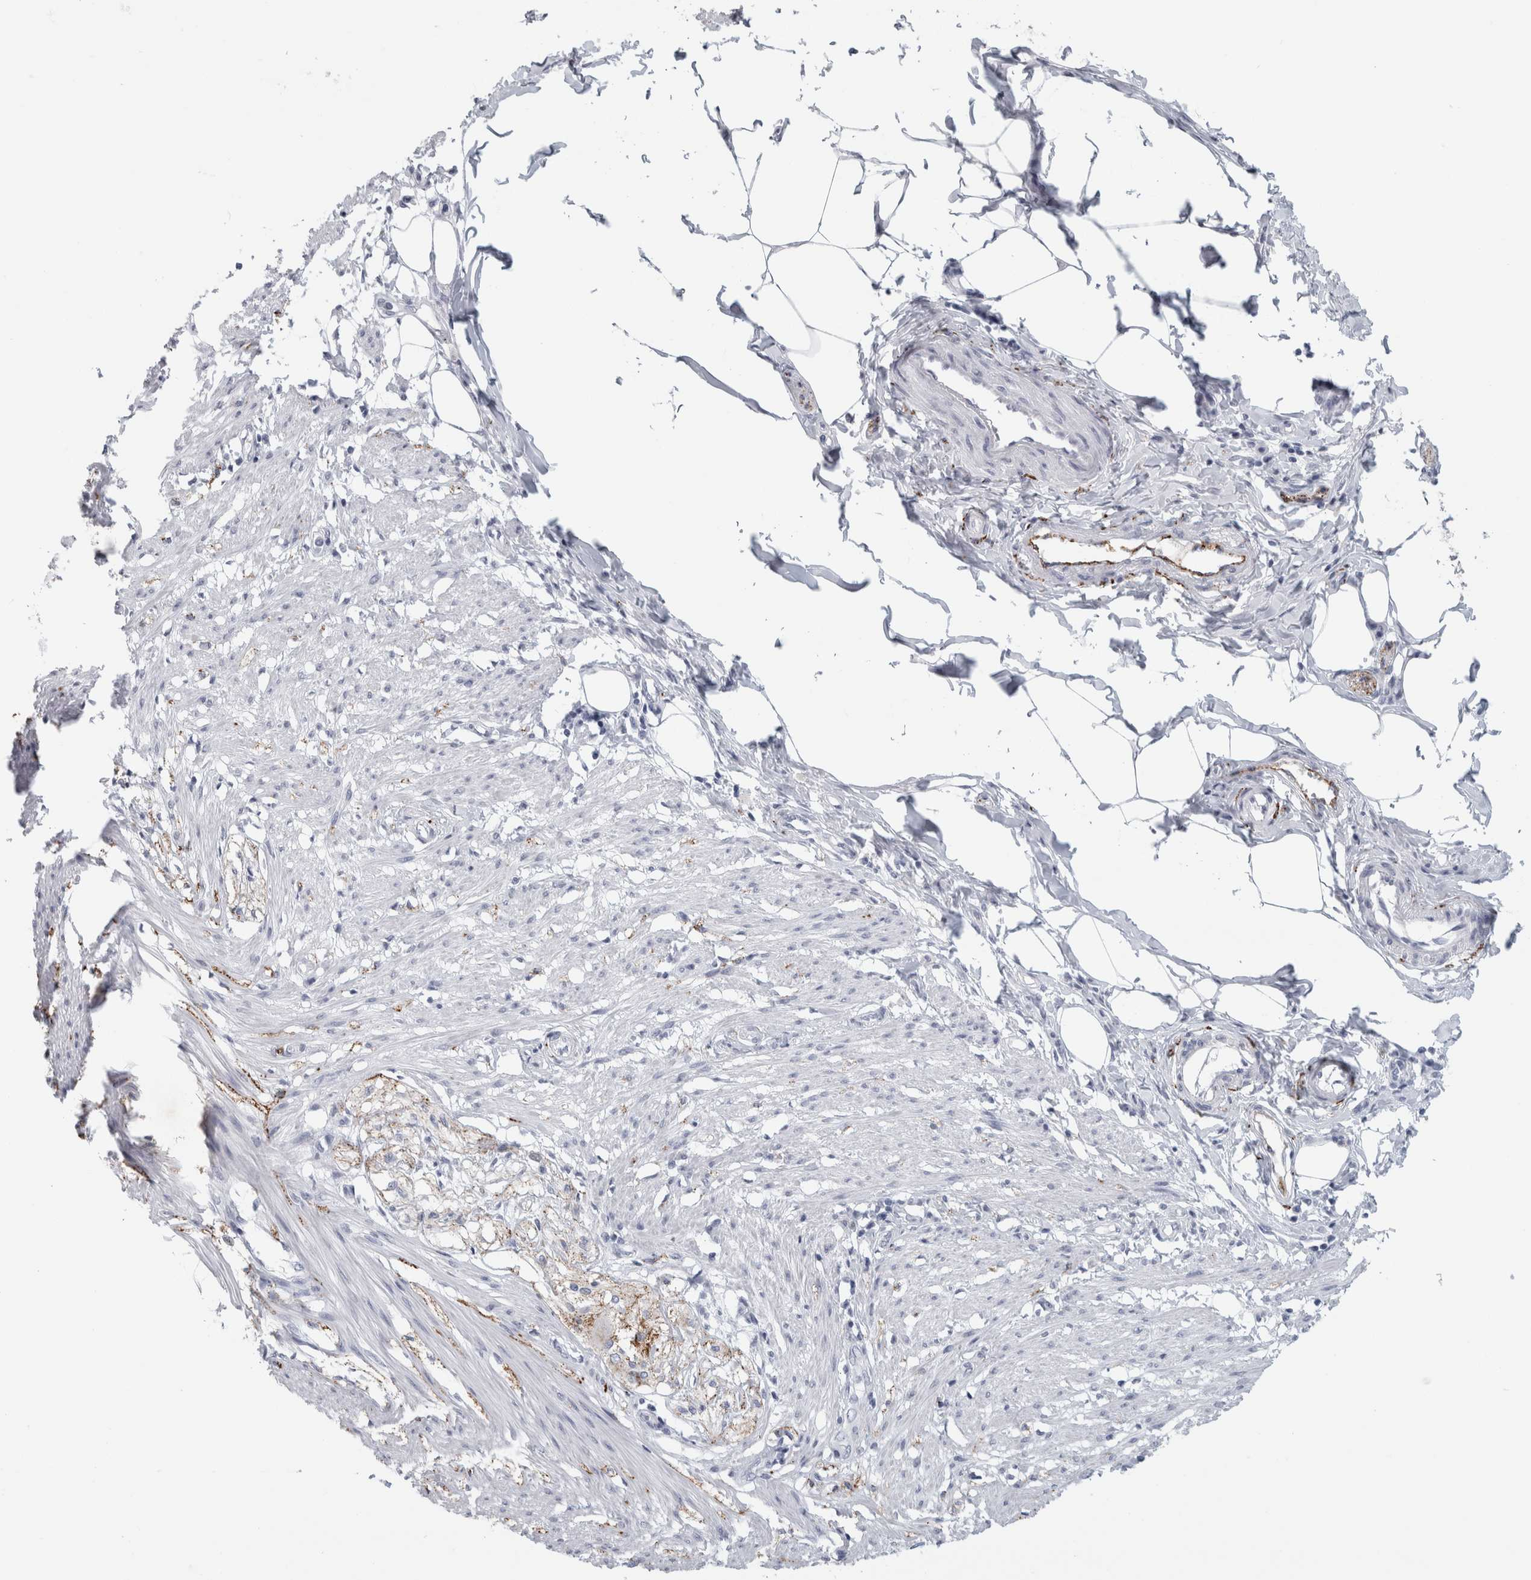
{"staining": {"intensity": "negative", "quantity": "none", "location": "none"}, "tissue": "smooth muscle", "cell_type": "Smooth muscle cells", "image_type": "normal", "snomed": [{"axis": "morphology", "description": "Normal tissue, NOS"}, {"axis": "morphology", "description": "Adenocarcinoma, NOS"}, {"axis": "topography", "description": "Smooth muscle"}, {"axis": "topography", "description": "Colon"}], "caption": "Immunohistochemical staining of benign human smooth muscle demonstrates no significant staining in smooth muscle cells. (Stains: DAB immunohistochemistry (IHC) with hematoxylin counter stain, Microscopy: brightfield microscopy at high magnification).", "gene": "CPE", "patient": {"sex": "male", "age": 14}}